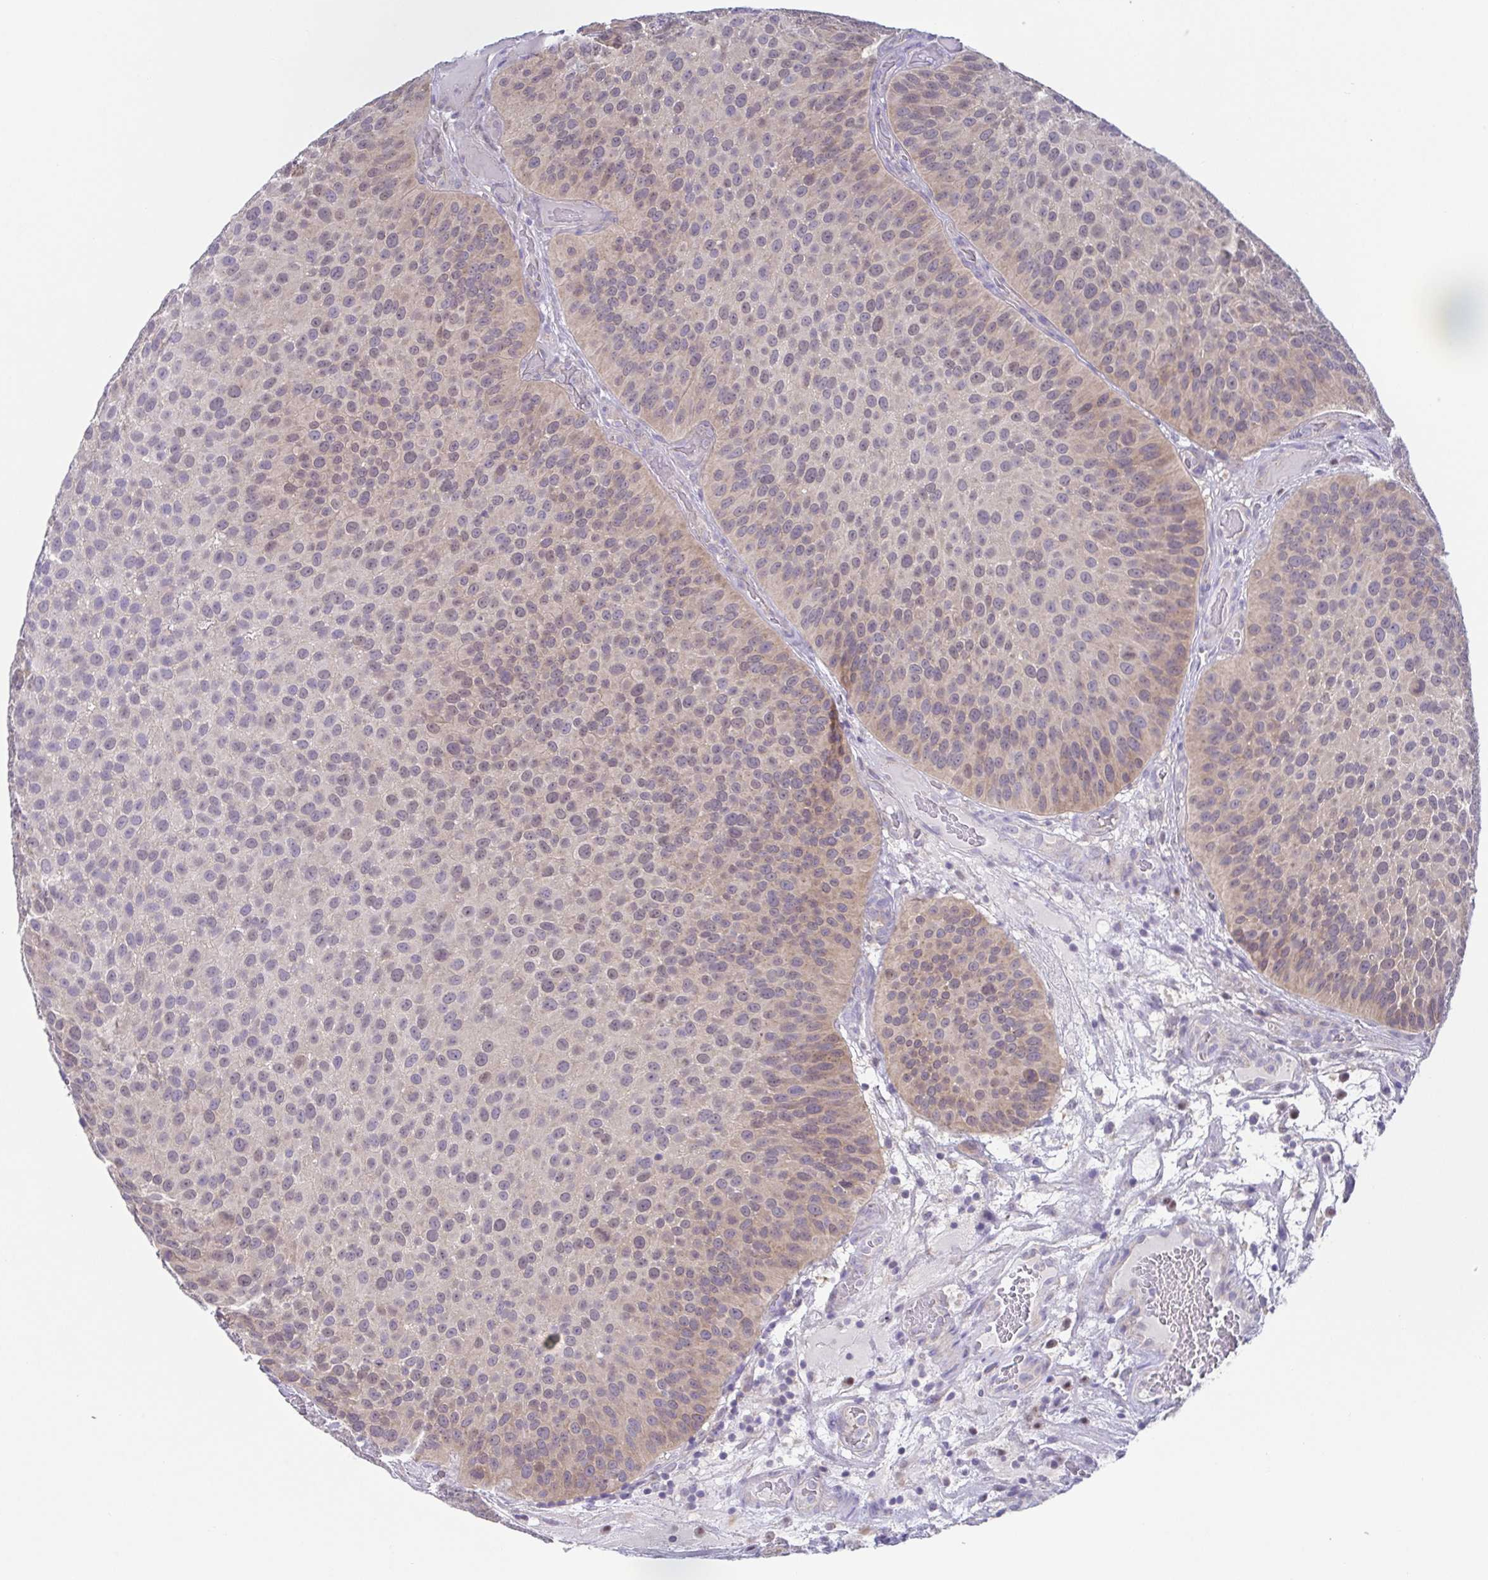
{"staining": {"intensity": "weak", "quantity": "<25%", "location": "nuclear"}, "tissue": "urothelial cancer", "cell_type": "Tumor cells", "image_type": "cancer", "snomed": [{"axis": "morphology", "description": "Urothelial carcinoma, Low grade"}, {"axis": "topography", "description": "Urinary bladder"}], "caption": "Immunohistochemical staining of human urothelial cancer exhibits no significant staining in tumor cells.", "gene": "UBE2Q1", "patient": {"sex": "male", "age": 76}}